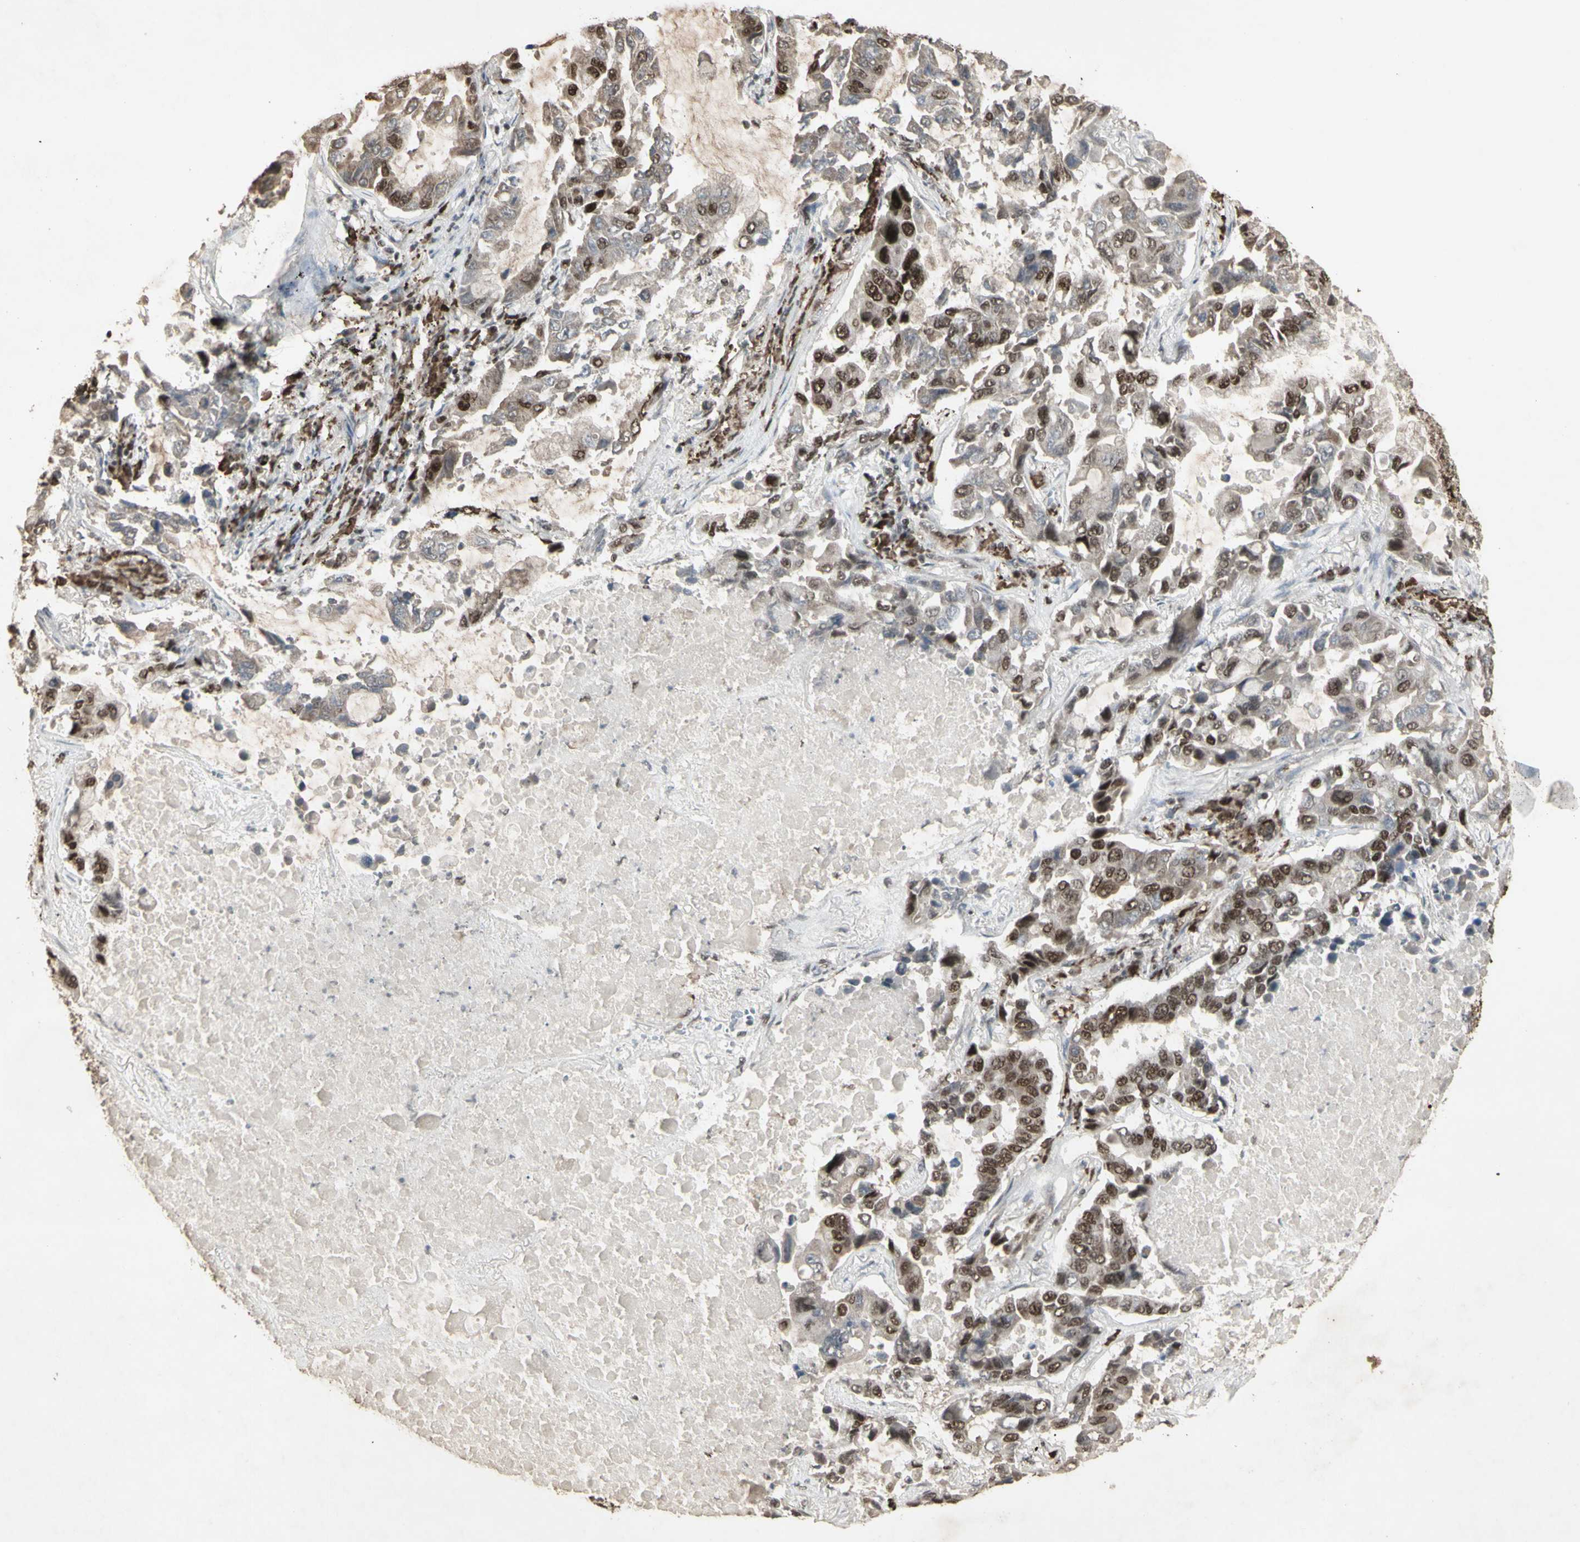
{"staining": {"intensity": "strong", "quantity": "25%-75%", "location": "cytoplasmic/membranous,nuclear"}, "tissue": "lung cancer", "cell_type": "Tumor cells", "image_type": "cancer", "snomed": [{"axis": "morphology", "description": "Adenocarcinoma, NOS"}, {"axis": "topography", "description": "Lung"}], "caption": "Protein staining by immunohistochemistry (IHC) demonstrates strong cytoplasmic/membranous and nuclear positivity in approximately 25%-75% of tumor cells in adenocarcinoma (lung).", "gene": "CCNT1", "patient": {"sex": "male", "age": 64}}